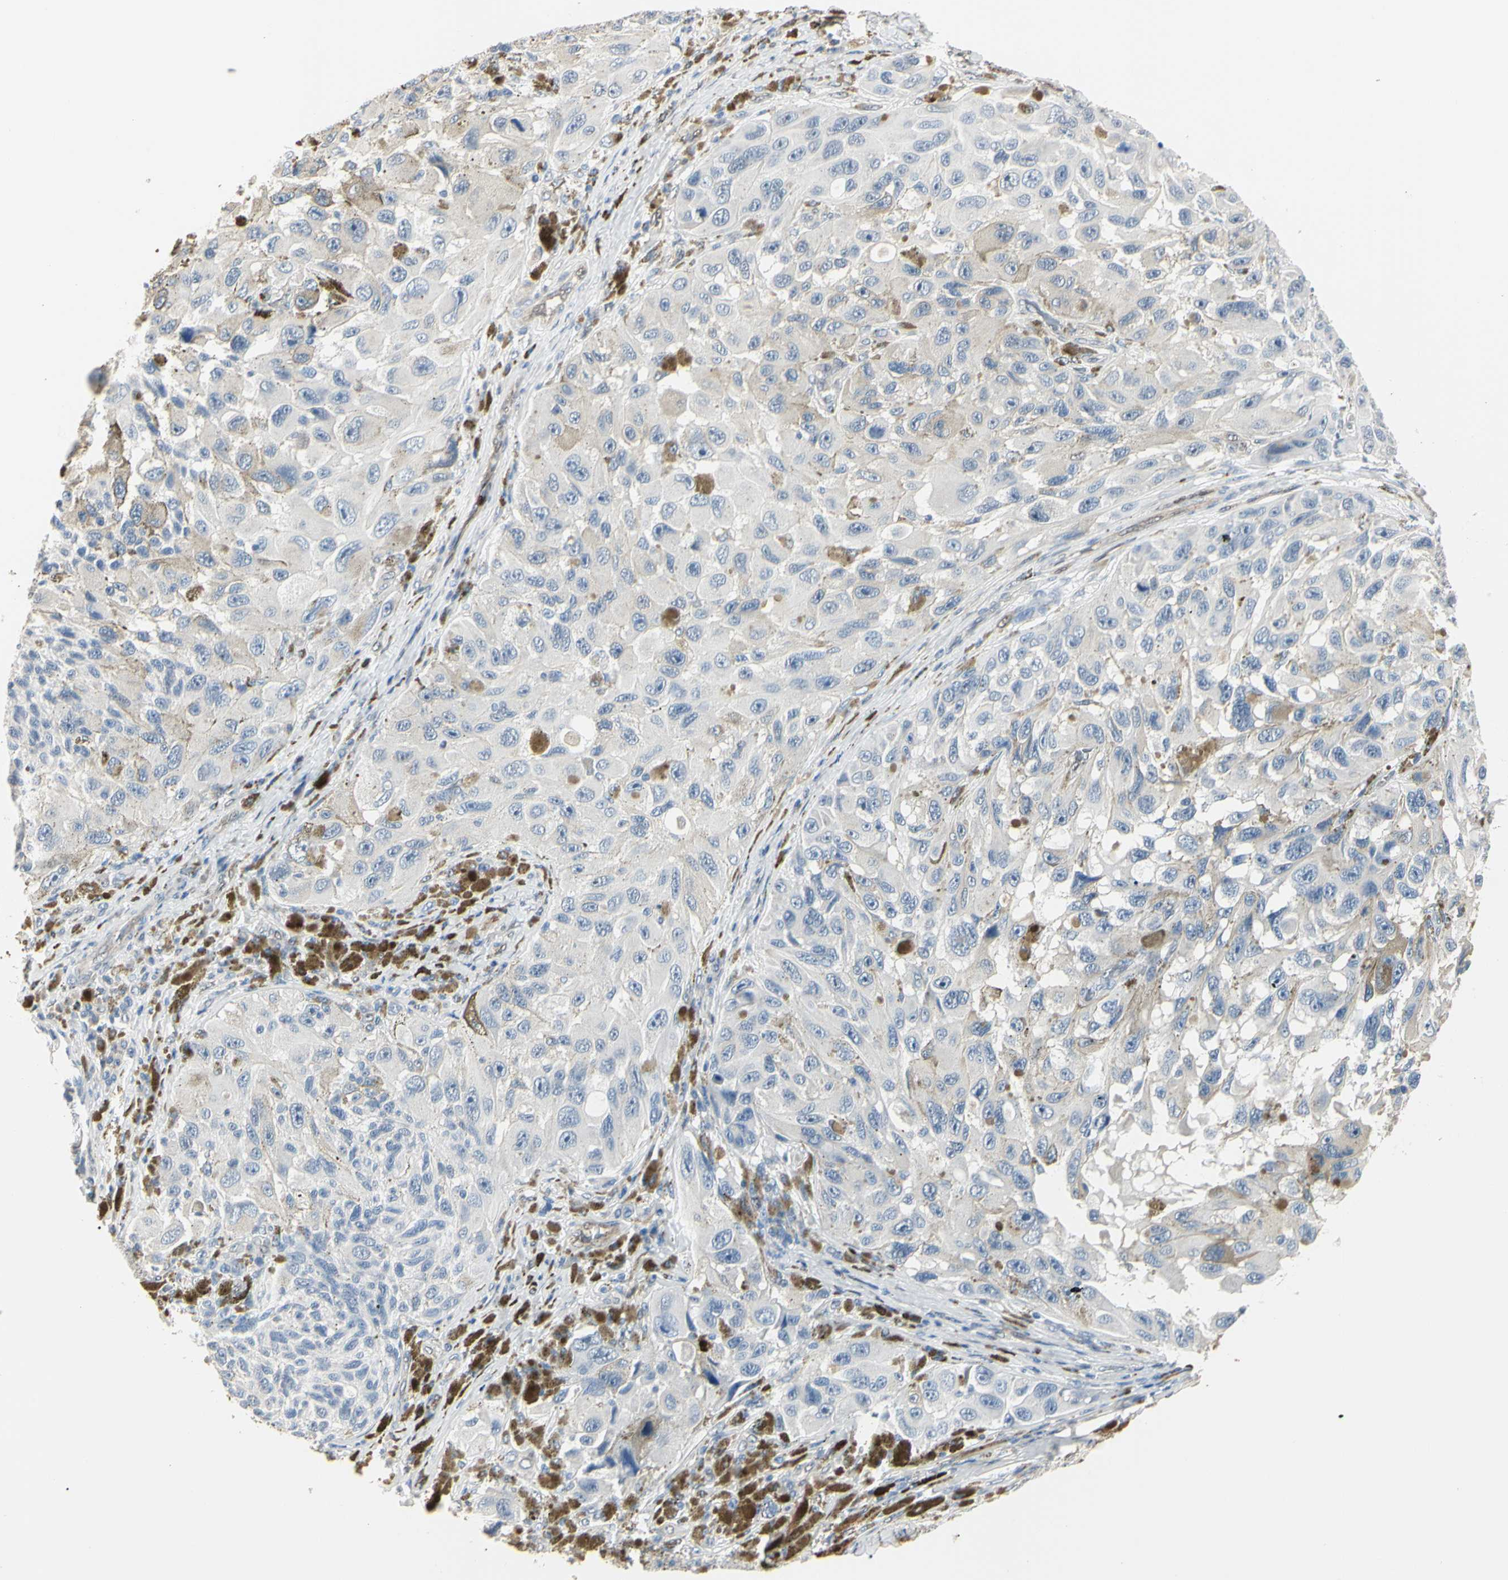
{"staining": {"intensity": "moderate", "quantity": "<25%", "location": "cytoplasmic/membranous"}, "tissue": "melanoma", "cell_type": "Tumor cells", "image_type": "cancer", "snomed": [{"axis": "morphology", "description": "Malignant melanoma, NOS"}, {"axis": "topography", "description": "Skin"}], "caption": "Malignant melanoma stained for a protein (brown) reveals moderate cytoplasmic/membranous positive positivity in approximately <25% of tumor cells.", "gene": "AKR1C3", "patient": {"sex": "female", "age": 73}}